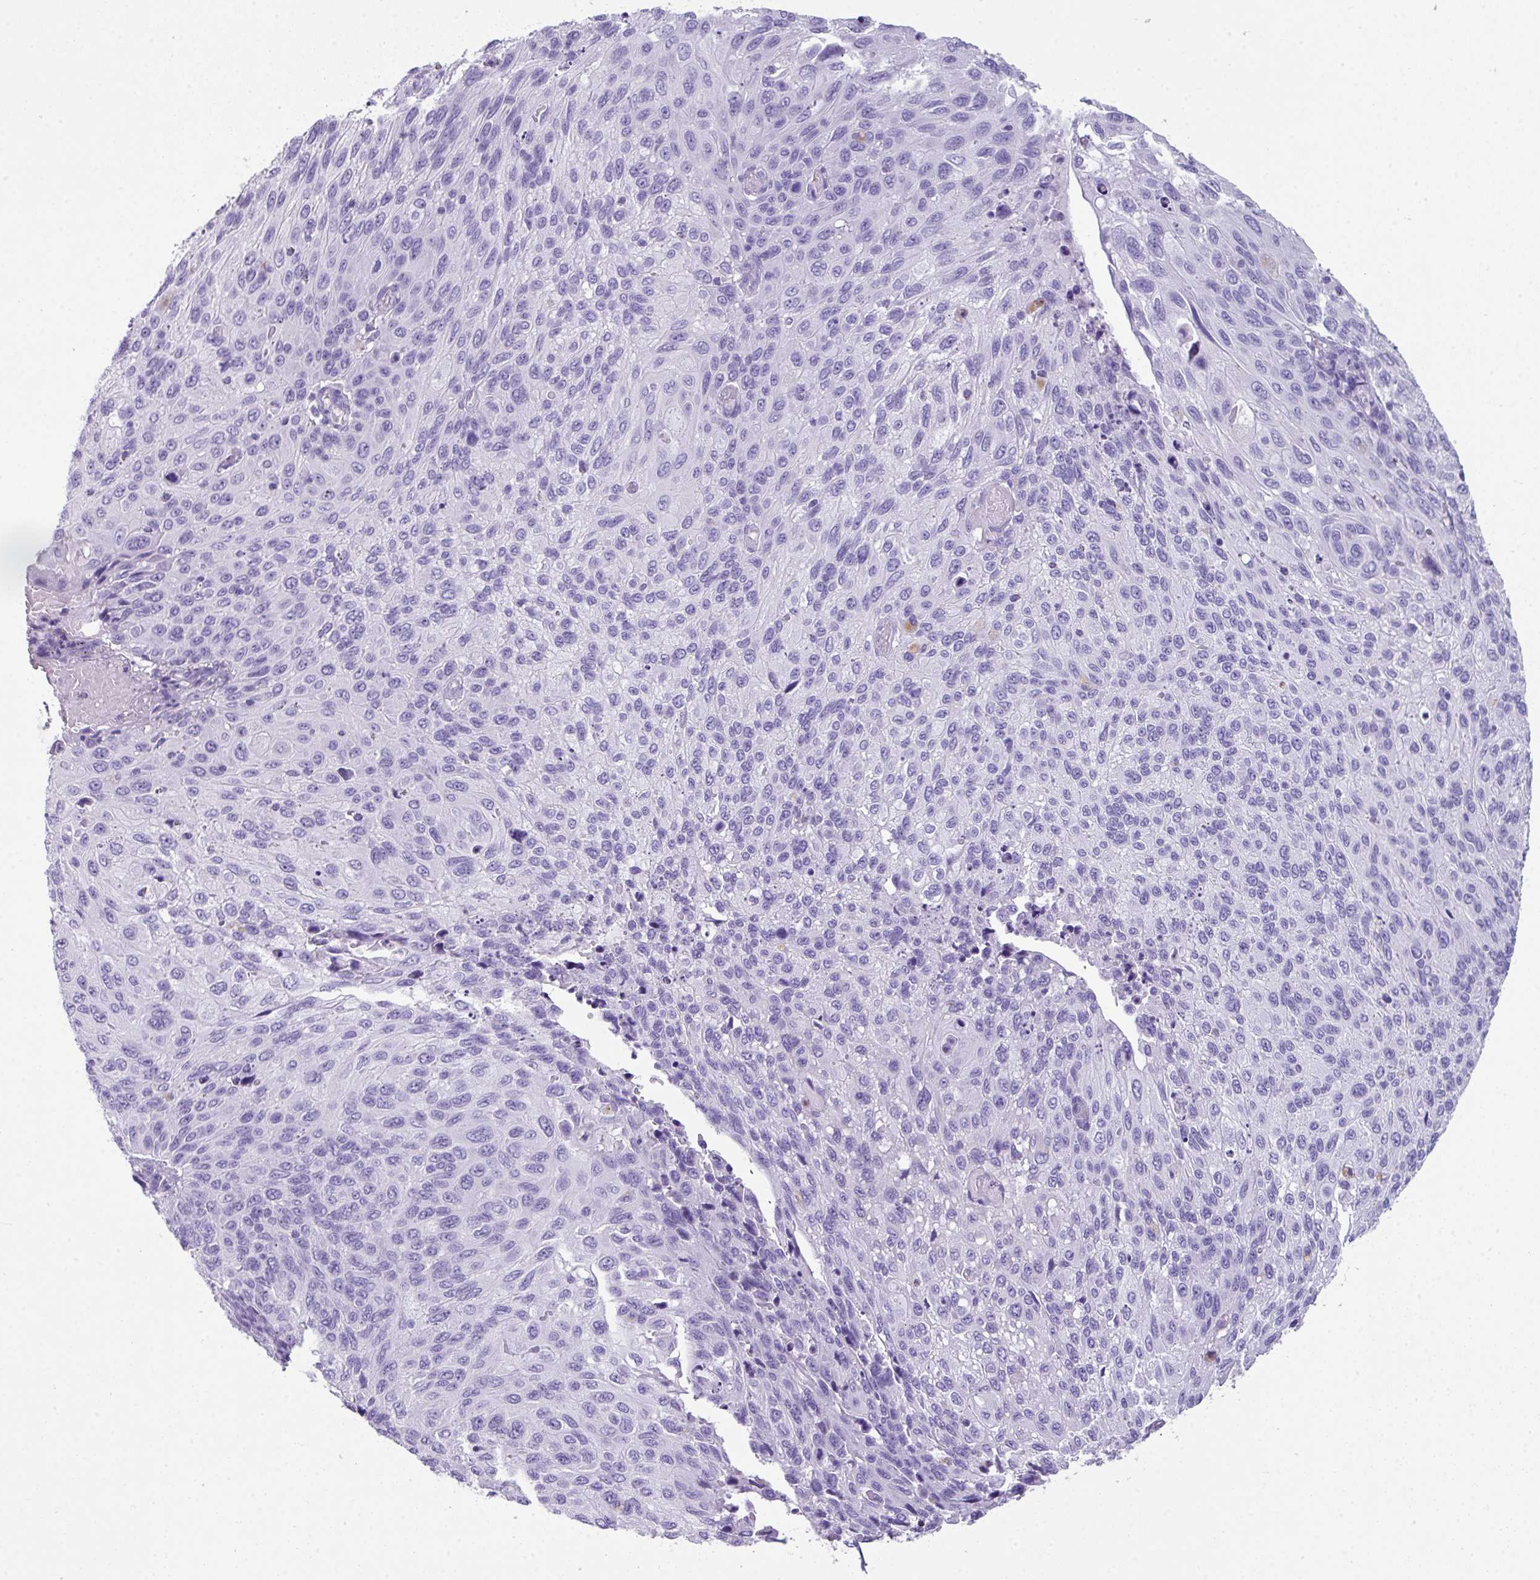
{"staining": {"intensity": "negative", "quantity": "none", "location": "none"}, "tissue": "cervical cancer", "cell_type": "Tumor cells", "image_type": "cancer", "snomed": [{"axis": "morphology", "description": "Squamous cell carcinoma, NOS"}, {"axis": "topography", "description": "Cervix"}], "caption": "DAB immunohistochemical staining of human cervical cancer displays no significant expression in tumor cells. (Brightfield microscopy of DAB (3,3'-diaminobenzidine) IHC at high magnification).", "gene": "ZNF568", "patient": {"sex": "female", "age": 70}}